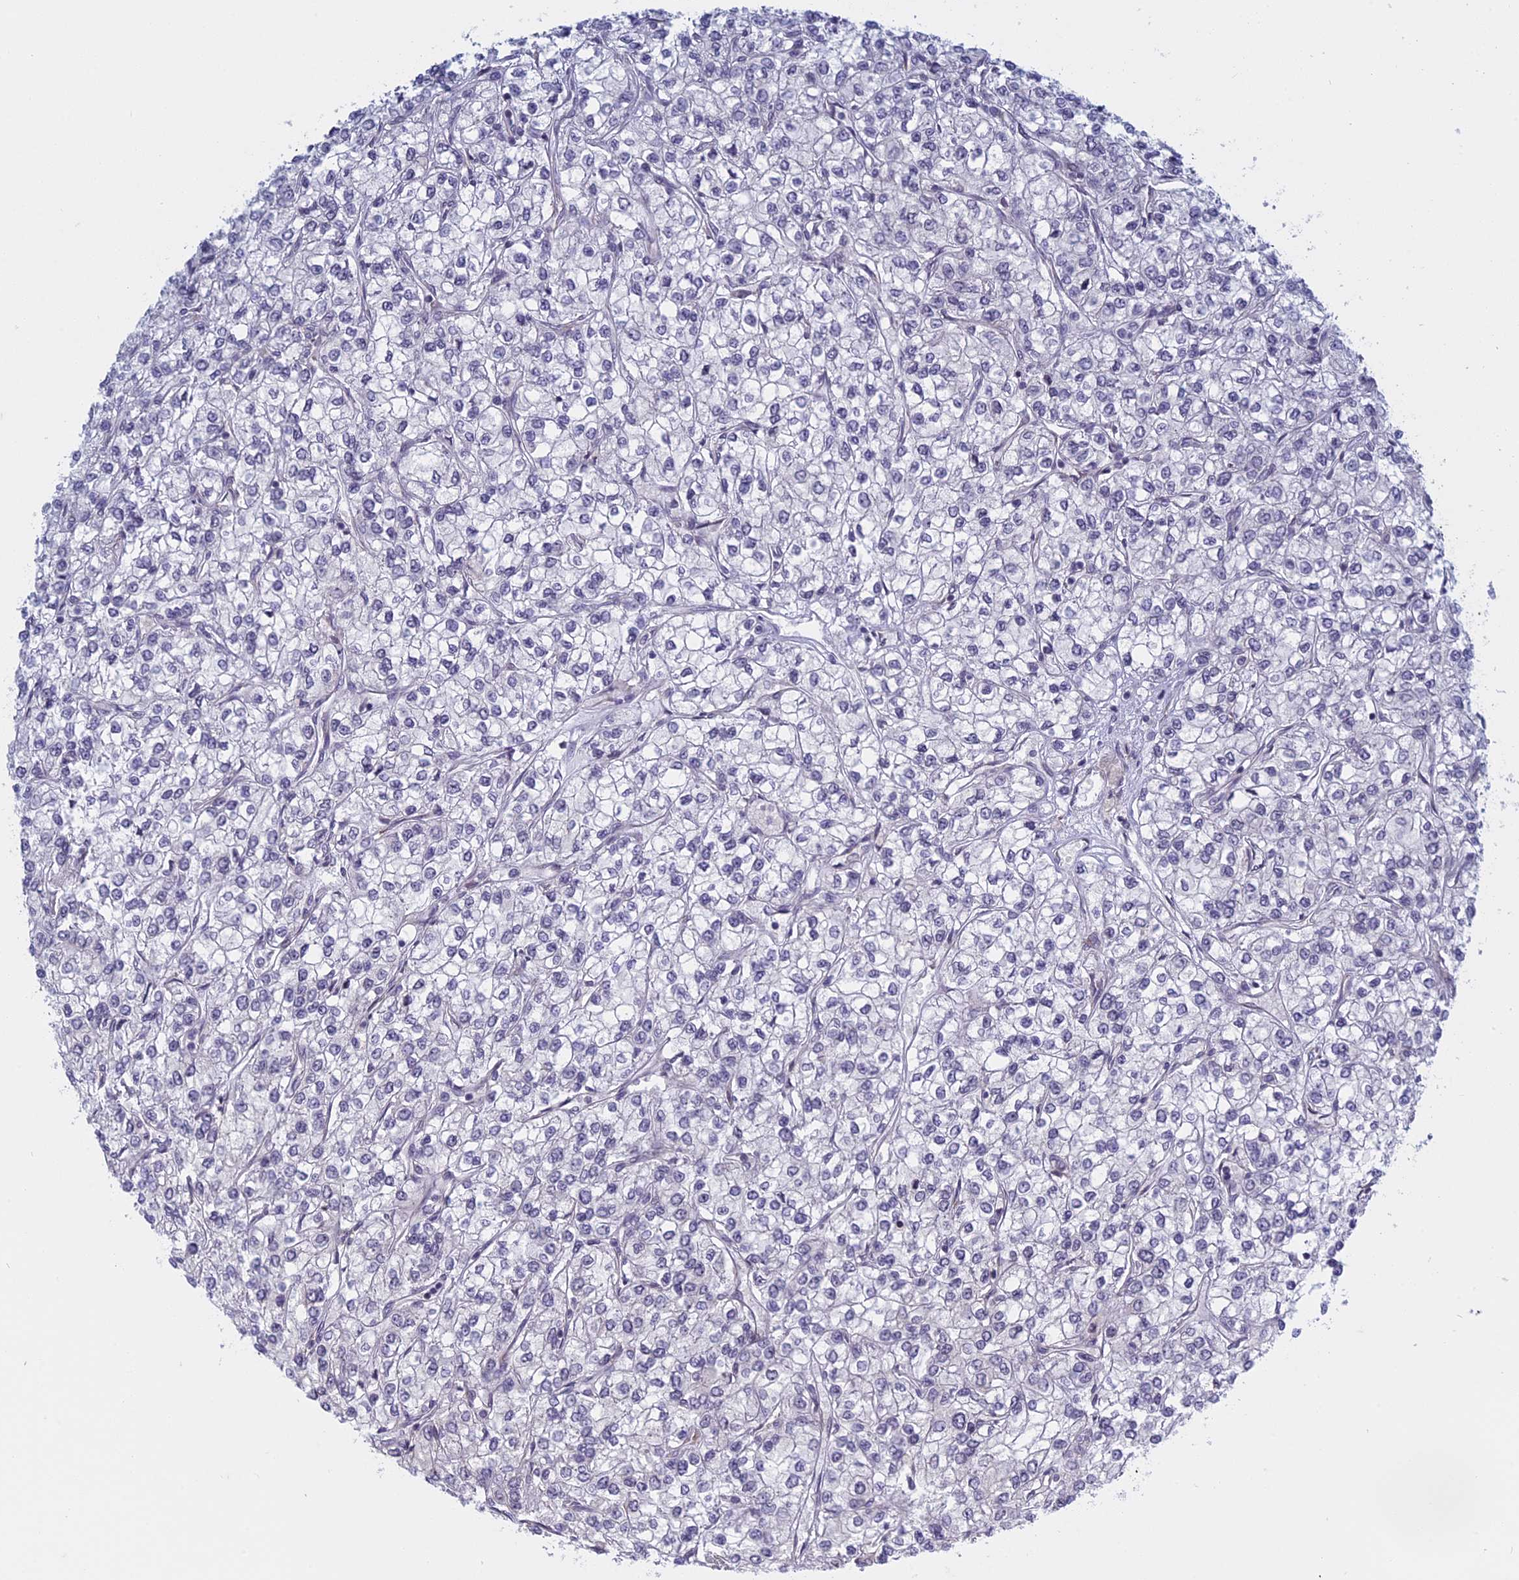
{"staining": {"intensity": "negative", "quantity": "none", "location": "none"}, "tissue": "renal cancer", "cell_type": "Tumor cells", "image_type": "cancer", "snomed": [{"axis": "morphology", "description": "Adenocarcinoma, NOS"}, {"axis": "topography", "description": "Kidney"}], "caption": "Immunohistochemical staining of human renal cancer (adenocarcinoma) exhibits no significant positivity in tumor cells. The staining was performed using DAB to visualize the protein expression in brown, while the nuclei were stained in blue with hematoxylin (Magnification: 20x).", "gene": "RPS19BP1", "patient": {"sex": "male", "age": 80}}